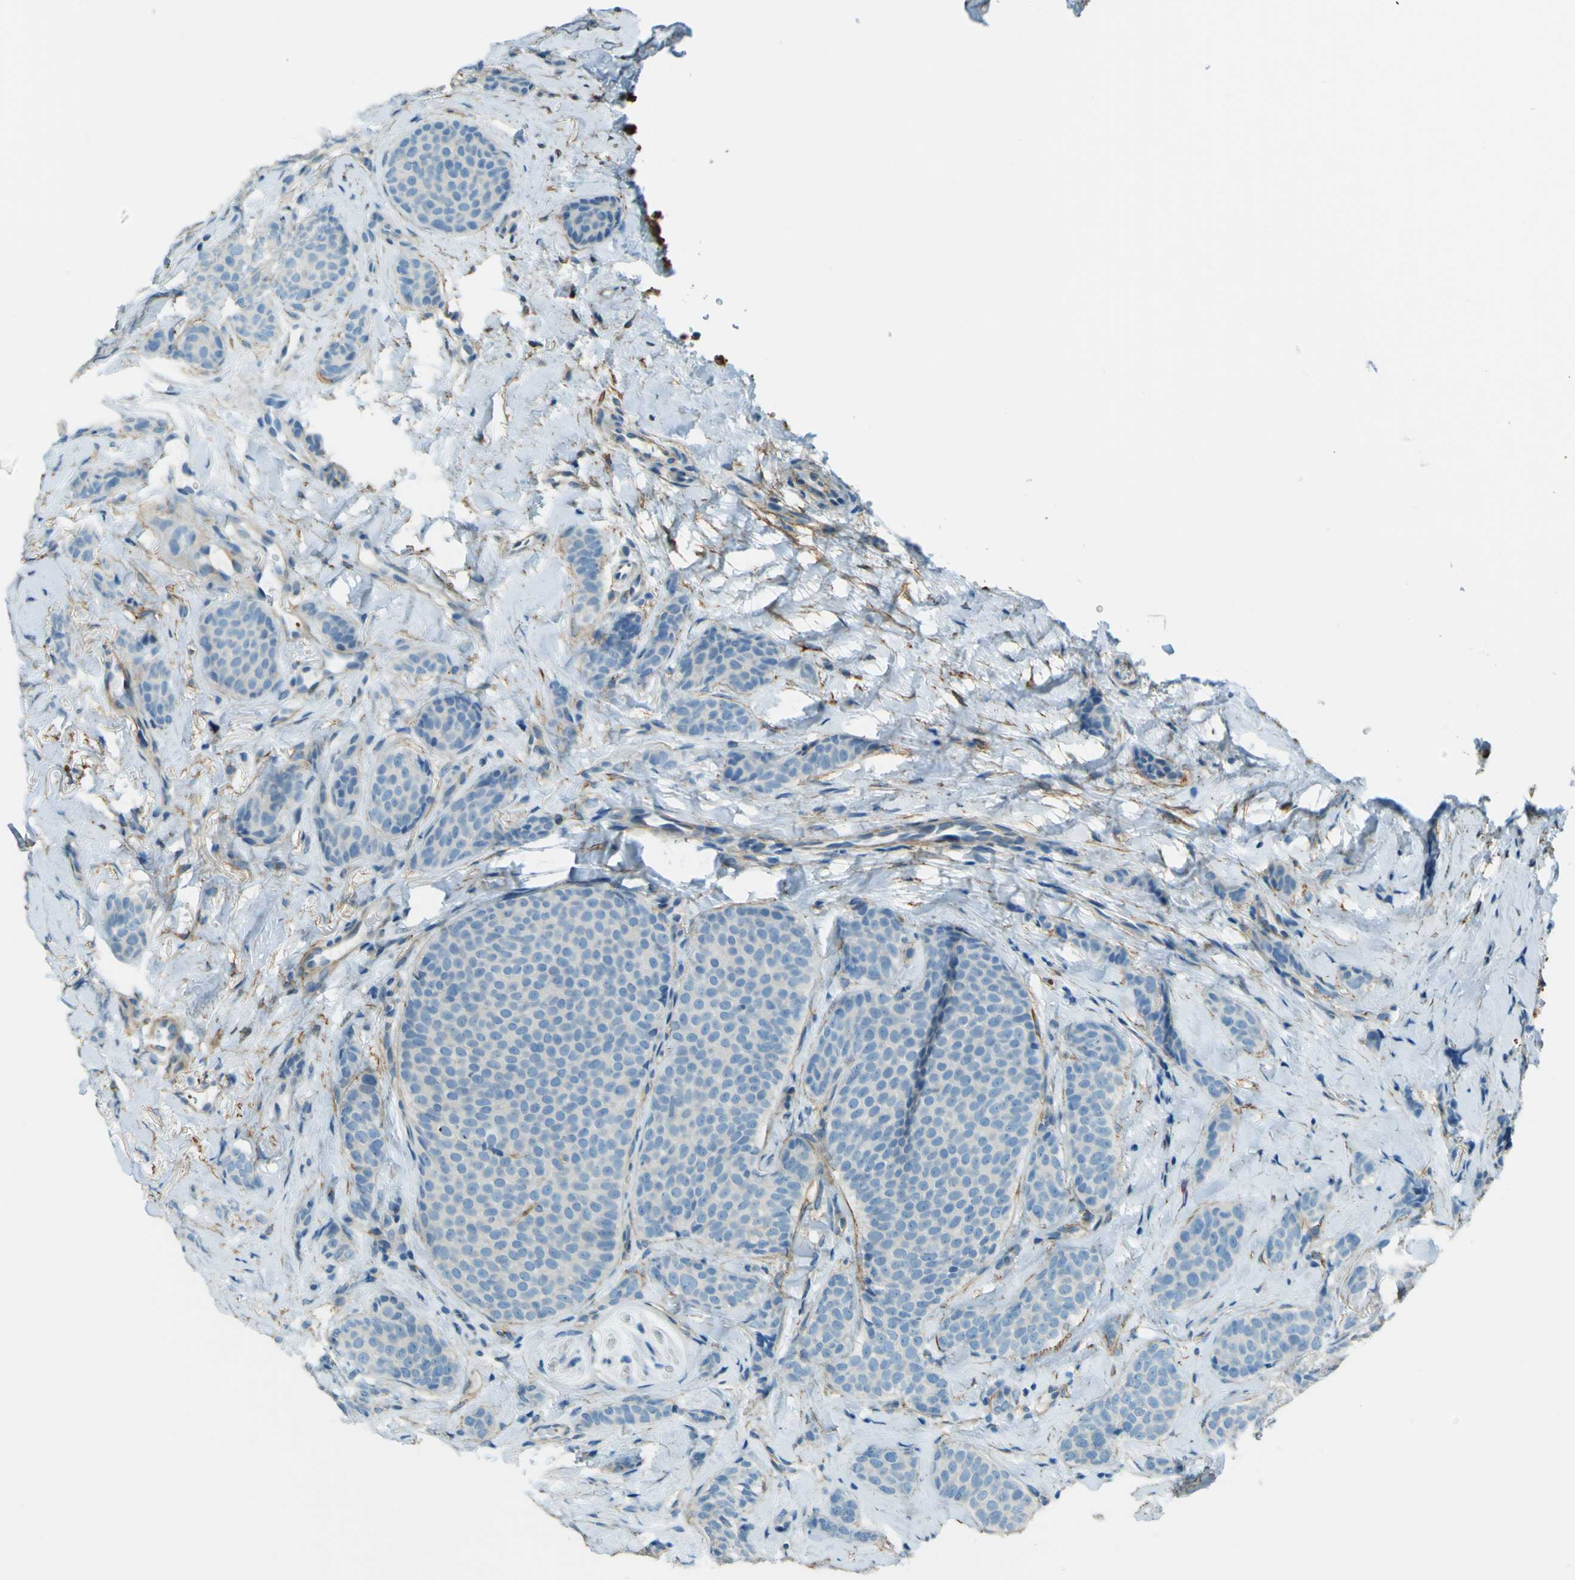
{"staining": {"intensity": "negative", "quantity": "none", "location": "none"}, "tissue": "breast cancer", "cell_type": "Tumor cells", "image_type": "cancer", "snomed": [{"axis": "morphology", "description": "Lobular carcinoma"}, {"axis": "topography", "description": "Skin"}, {"axis": "topography", "description": "Breast"}], "caption": "IHC of human lobular carcinoma (breast) exhibits no staining in tumor cells.", "gene": "NEXN", "patient": {"sex": "female", "age": 46}}